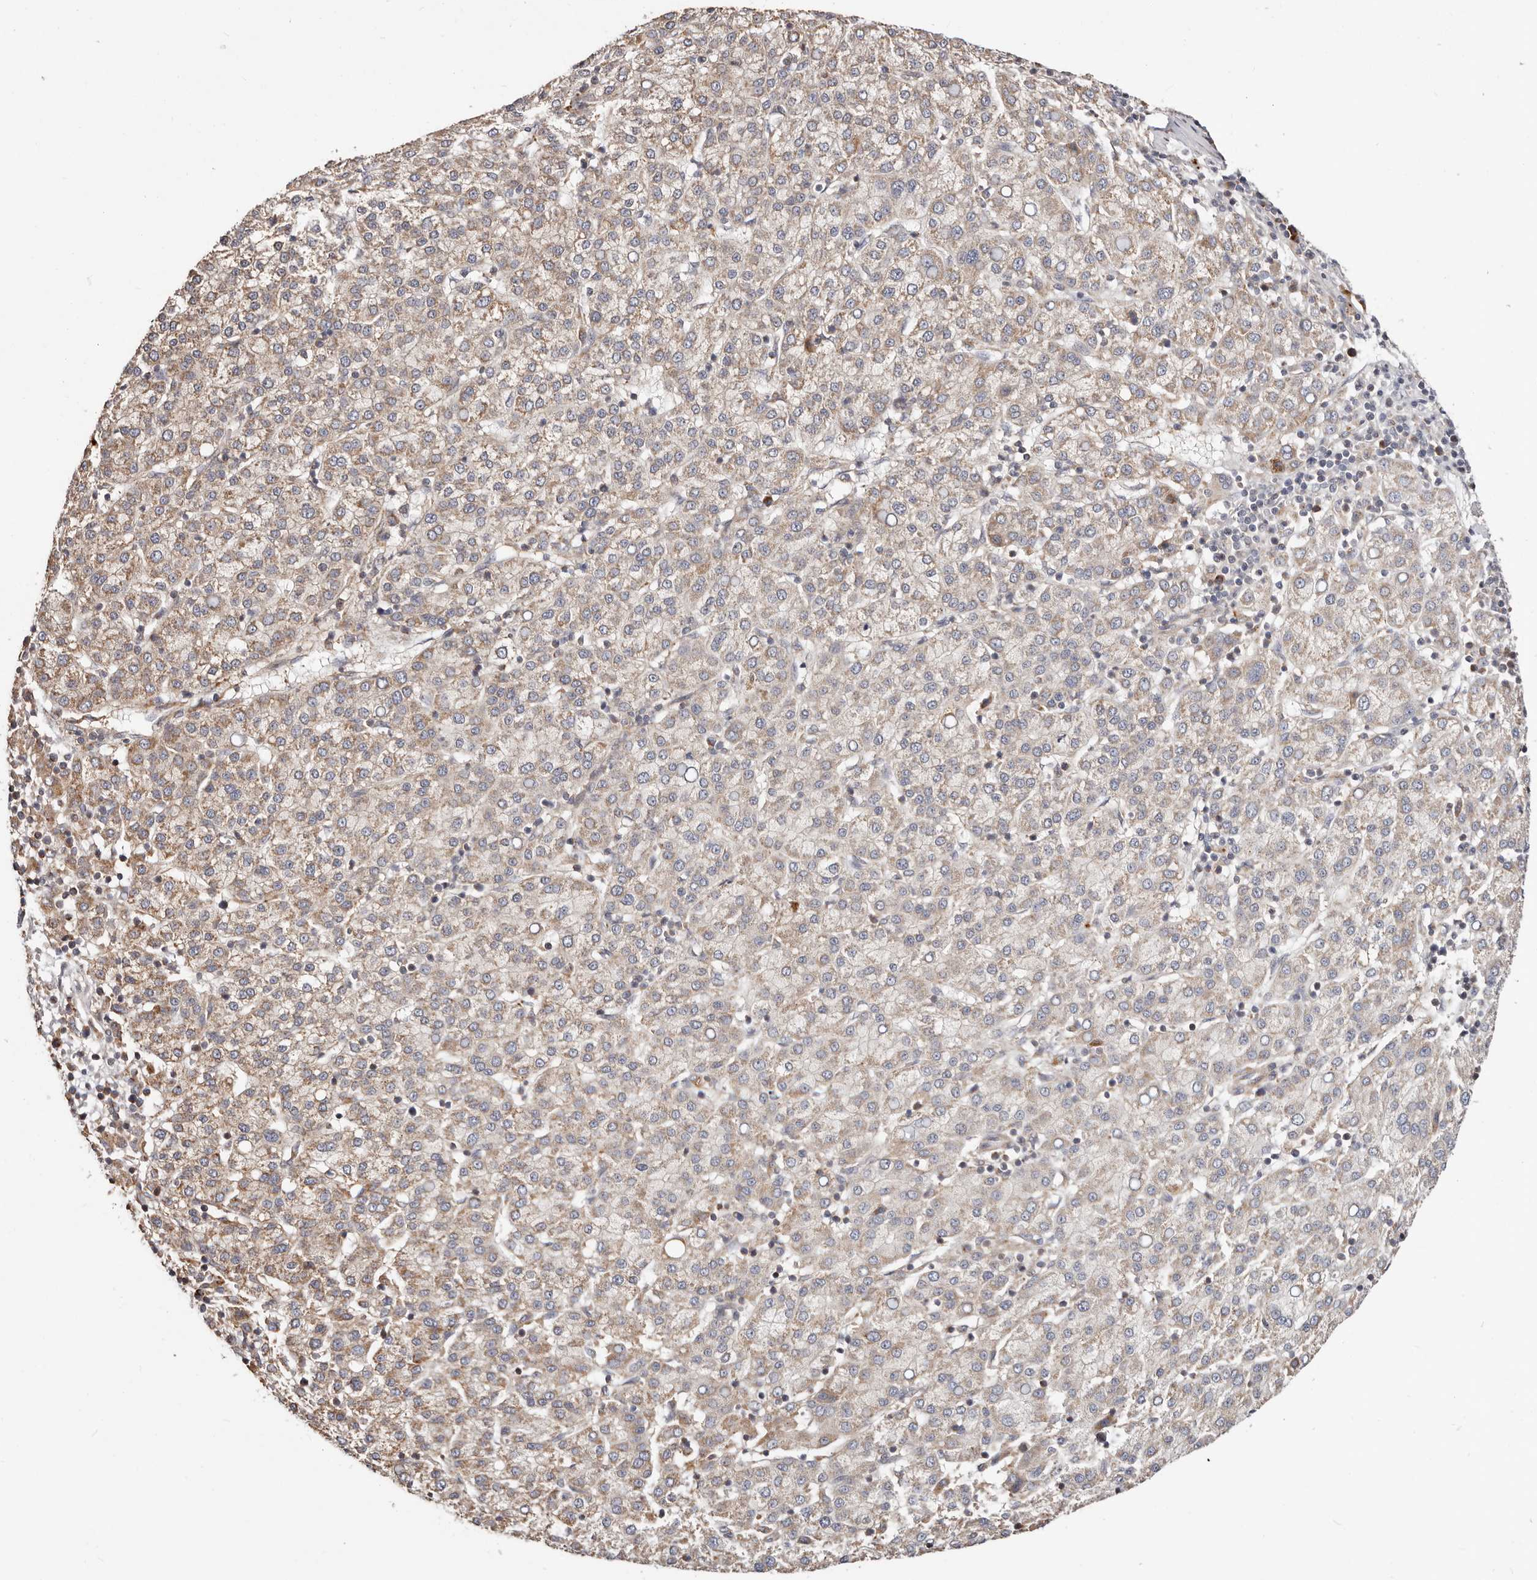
{"staining": {"intensity": "weak", "quantity": "25%-75%", "location": "cytoplasmic/membranous"}, "tissue": "liver cancer", "cell_type": "Tumor cells", "image_type": "cancer", "snomed": [{"axis": "morphology", "description": "Carcinoma, Hepatocellular, NOS"}, {"axis": "topography", "description": "Liver"}], "caption": "Protein expression analysis of human liver hepatocellular carcinoma reveals weak cytoplasmic/membranous expression in approximately 25%-75% of tumor cells. Using DAB (3,3'-diaminobenzidine) (brown) and hematoxylin (blue) stains, captured at high magnification using brightfield microscopy.", "gene": "USP33", "patient": {"sex": "female", "age": 58}}